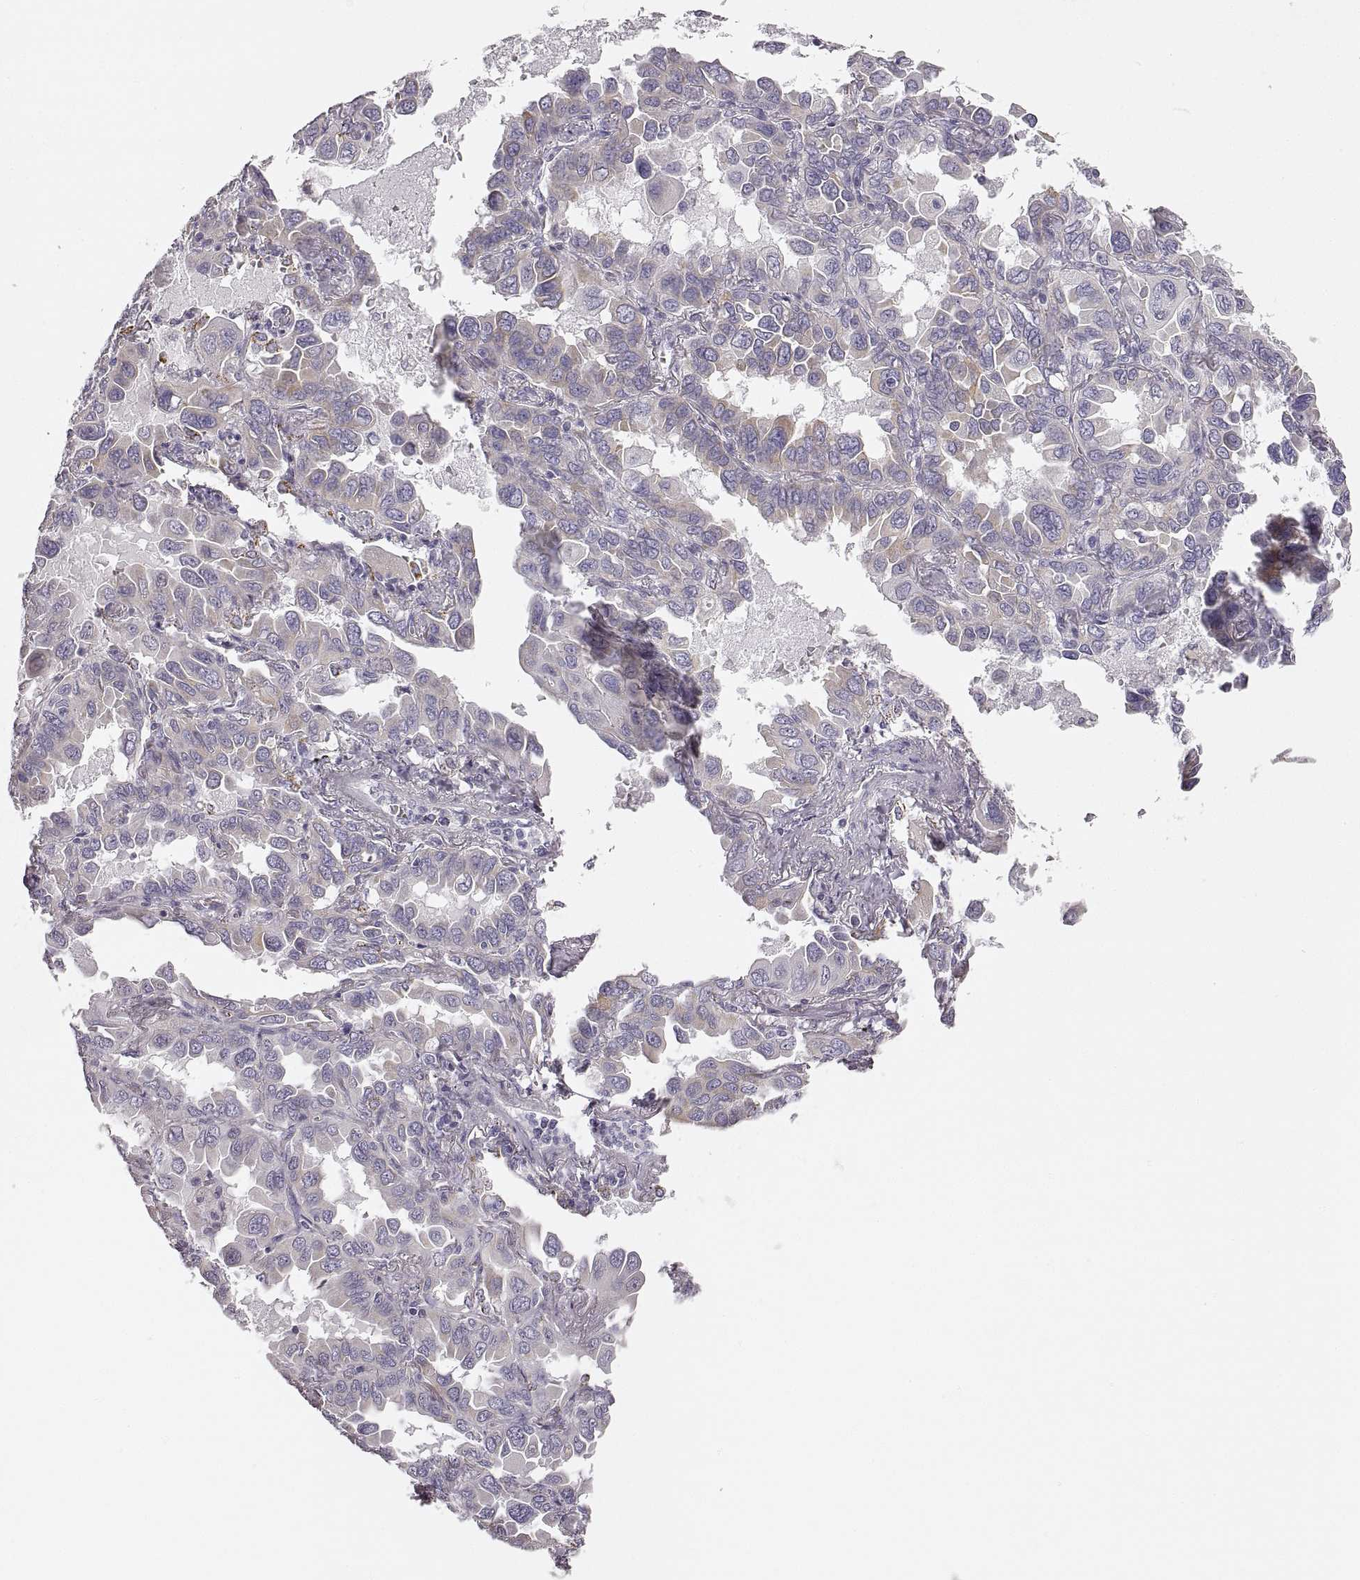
{"staining": {"intensity": "negative", "quantity": "none", "location": "none"}, "tissue": "lung cancer", "cell_type": "Tumor cells", "image_type": "cancer", "snomed": [{"axis": "morphology", "description": "Adenocarcinoma, NOS"}, {"axis": "topography", "description": "Lung"}], "caption": "IHC photomicrograph of neoplastic tissue: lung cancer stained with DAB (3,3'-diaminobenzidine) exhibits no significant protein staining in tumor cells.", "gene": "RDH13", "patient": {"sex": "male", "age": 64}}